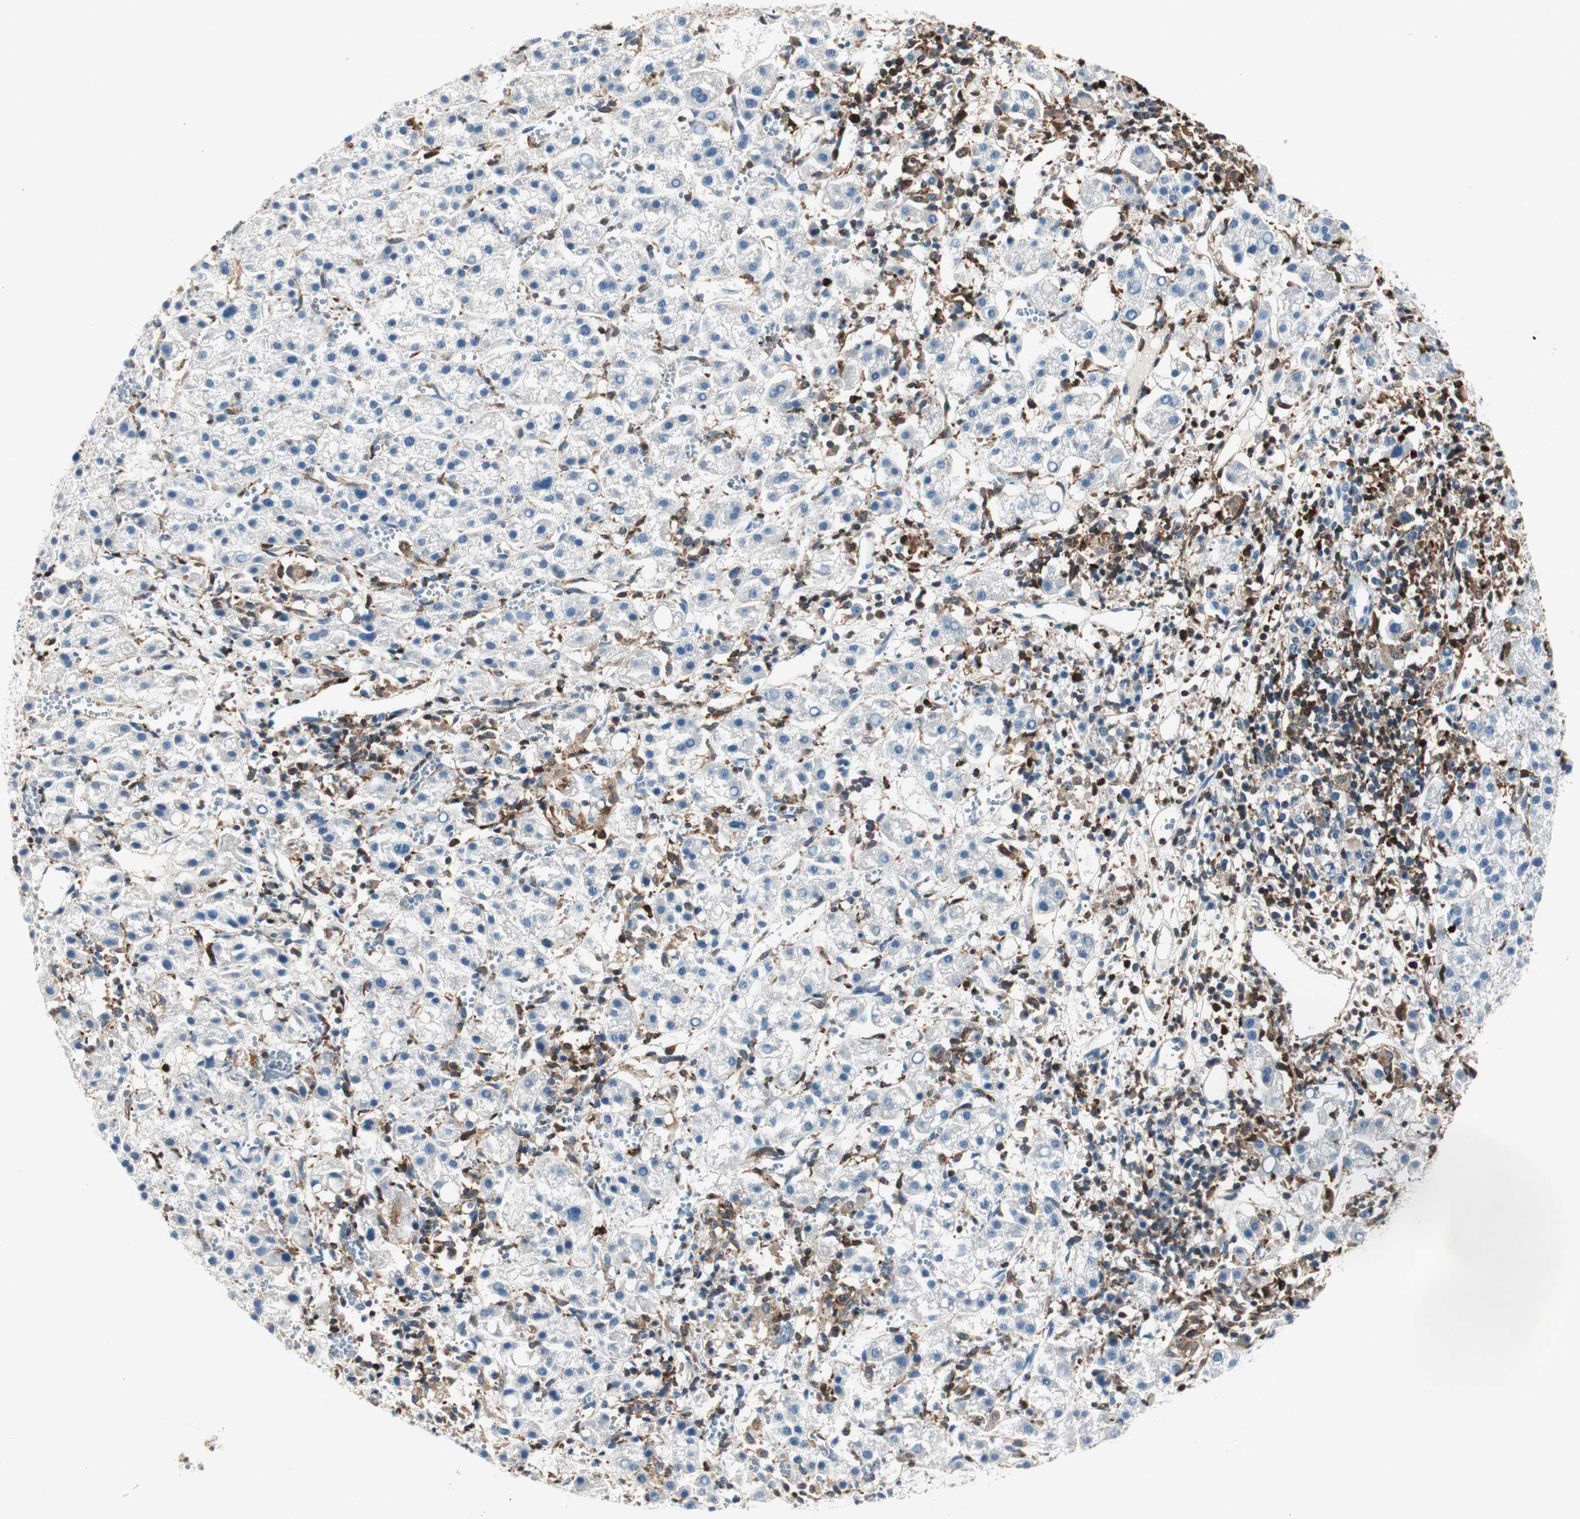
{"staining": {"intensity": "negative", "quantity": "none", "location": "none"}, "tissue": "liver cancer", "cell_type": "Tumor cells", "image_type": "cancer", "snomed": [{"axis": "morphology", "description": "Carcinoma, Hepatocellular, NOS"}, {"axis": "topography", "description": "Liver"}], "caption": "Tumor cells are negative for protein expression in human liver hepatocellular carcinoma.", "gene": "COTL1", "patient": {"sex": "female", "age": 58}}